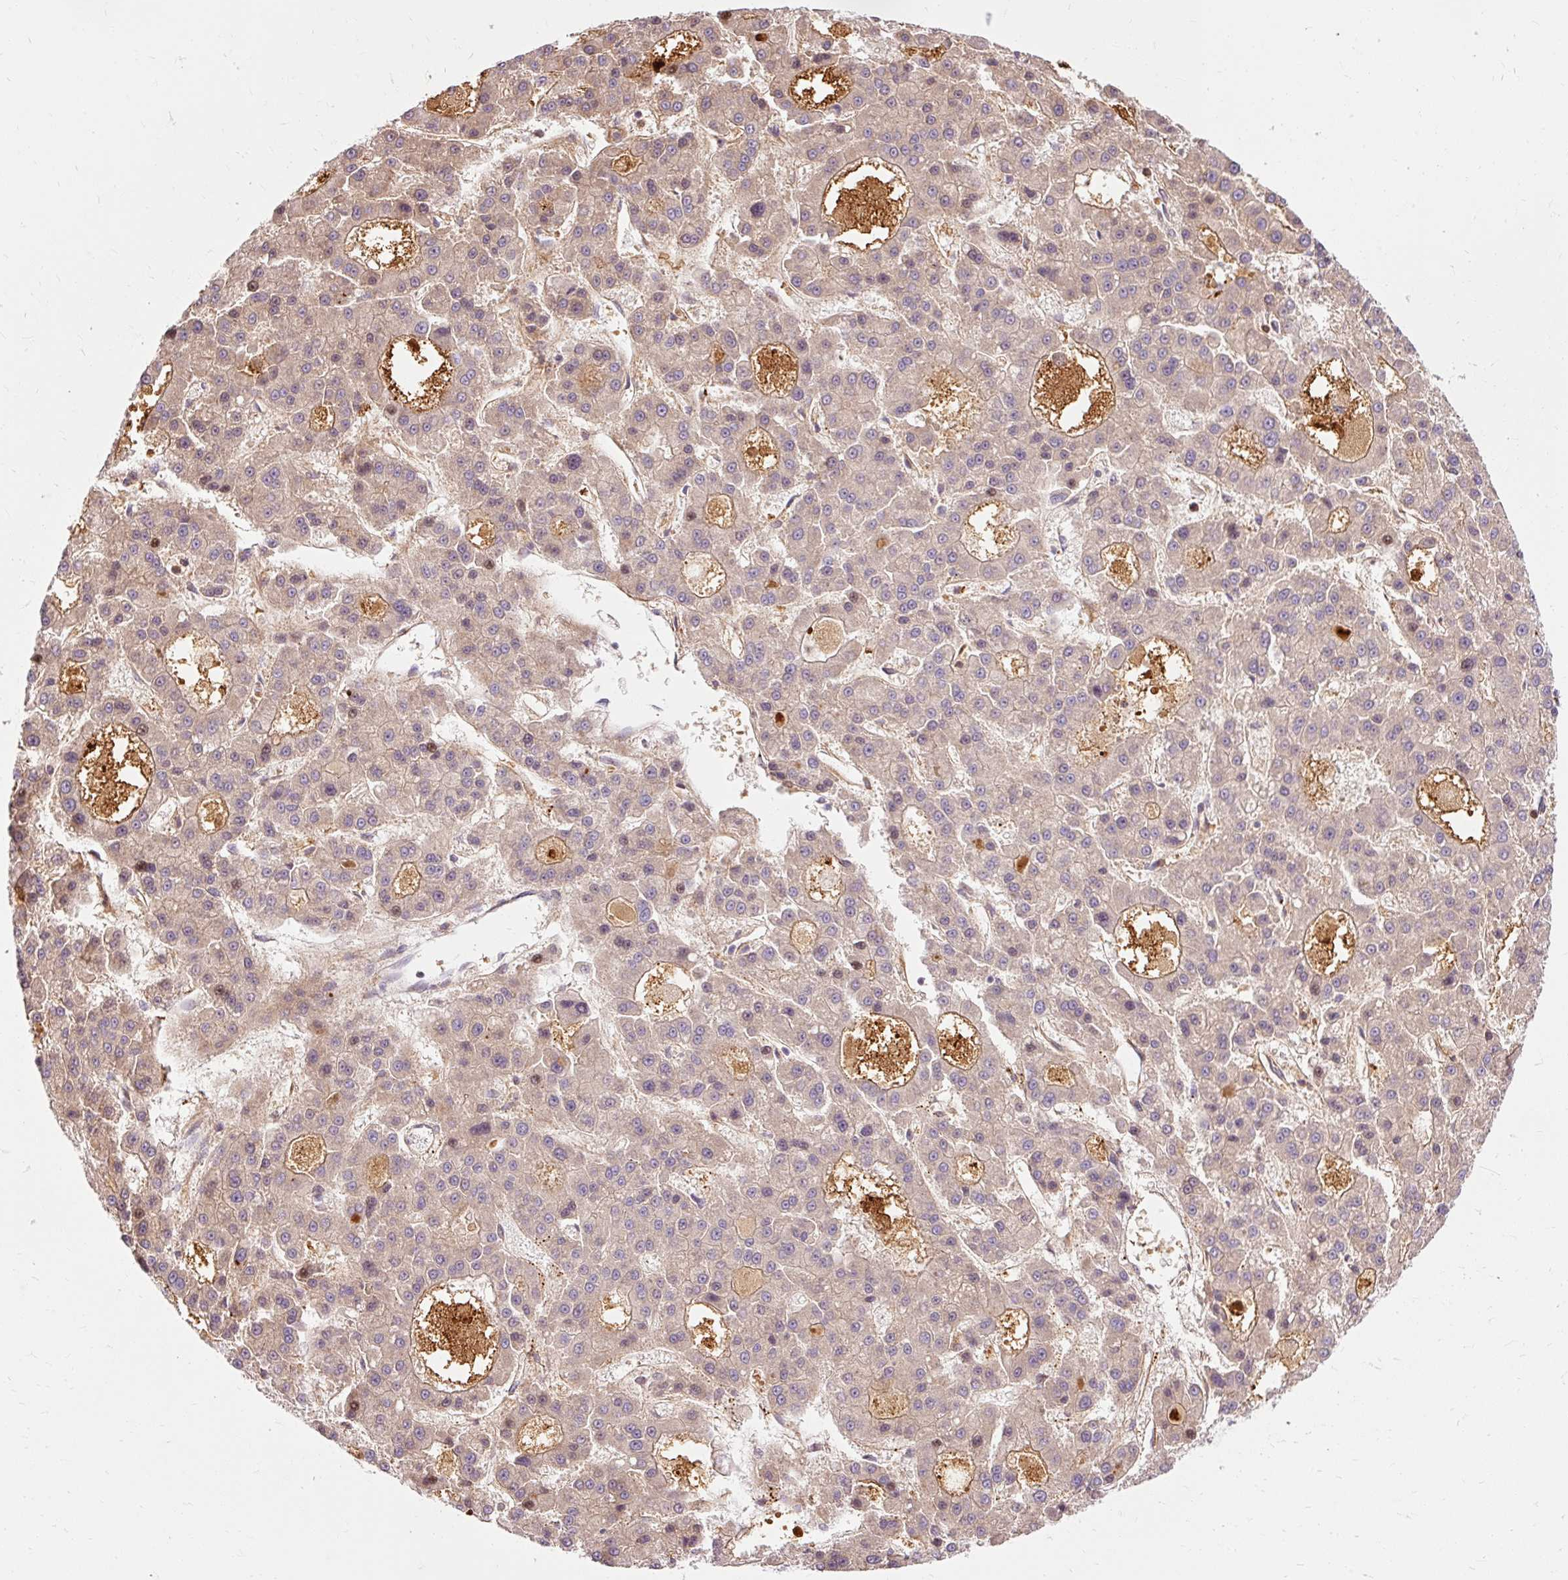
{"staining": {"intensity": "weak", "quantity": "25%-75%", "location": "cytoplasmic/membranous"}, "tissue": "liver cancer", "cell_type": "Tumor cells", "image_type": "cancer", "snomed": [{"axis": "morphology", "description": "Carcinoma, Hepatocellular, NOS"}, {"axis": "topography", "description": "Liver"}], "caption": "Immunohistochemistry of hepatocellular carcinoma (liver) displays low levels of weak cytoplasmic/membranous staining in approximately 25%-75% of tumor cells. (DAB (3,3'-diaminobenzidine) IHC with brightfield microscopy, high magnification).", "gene": "CEBPZ", "patient": {"sex": "male", "age": 70}}